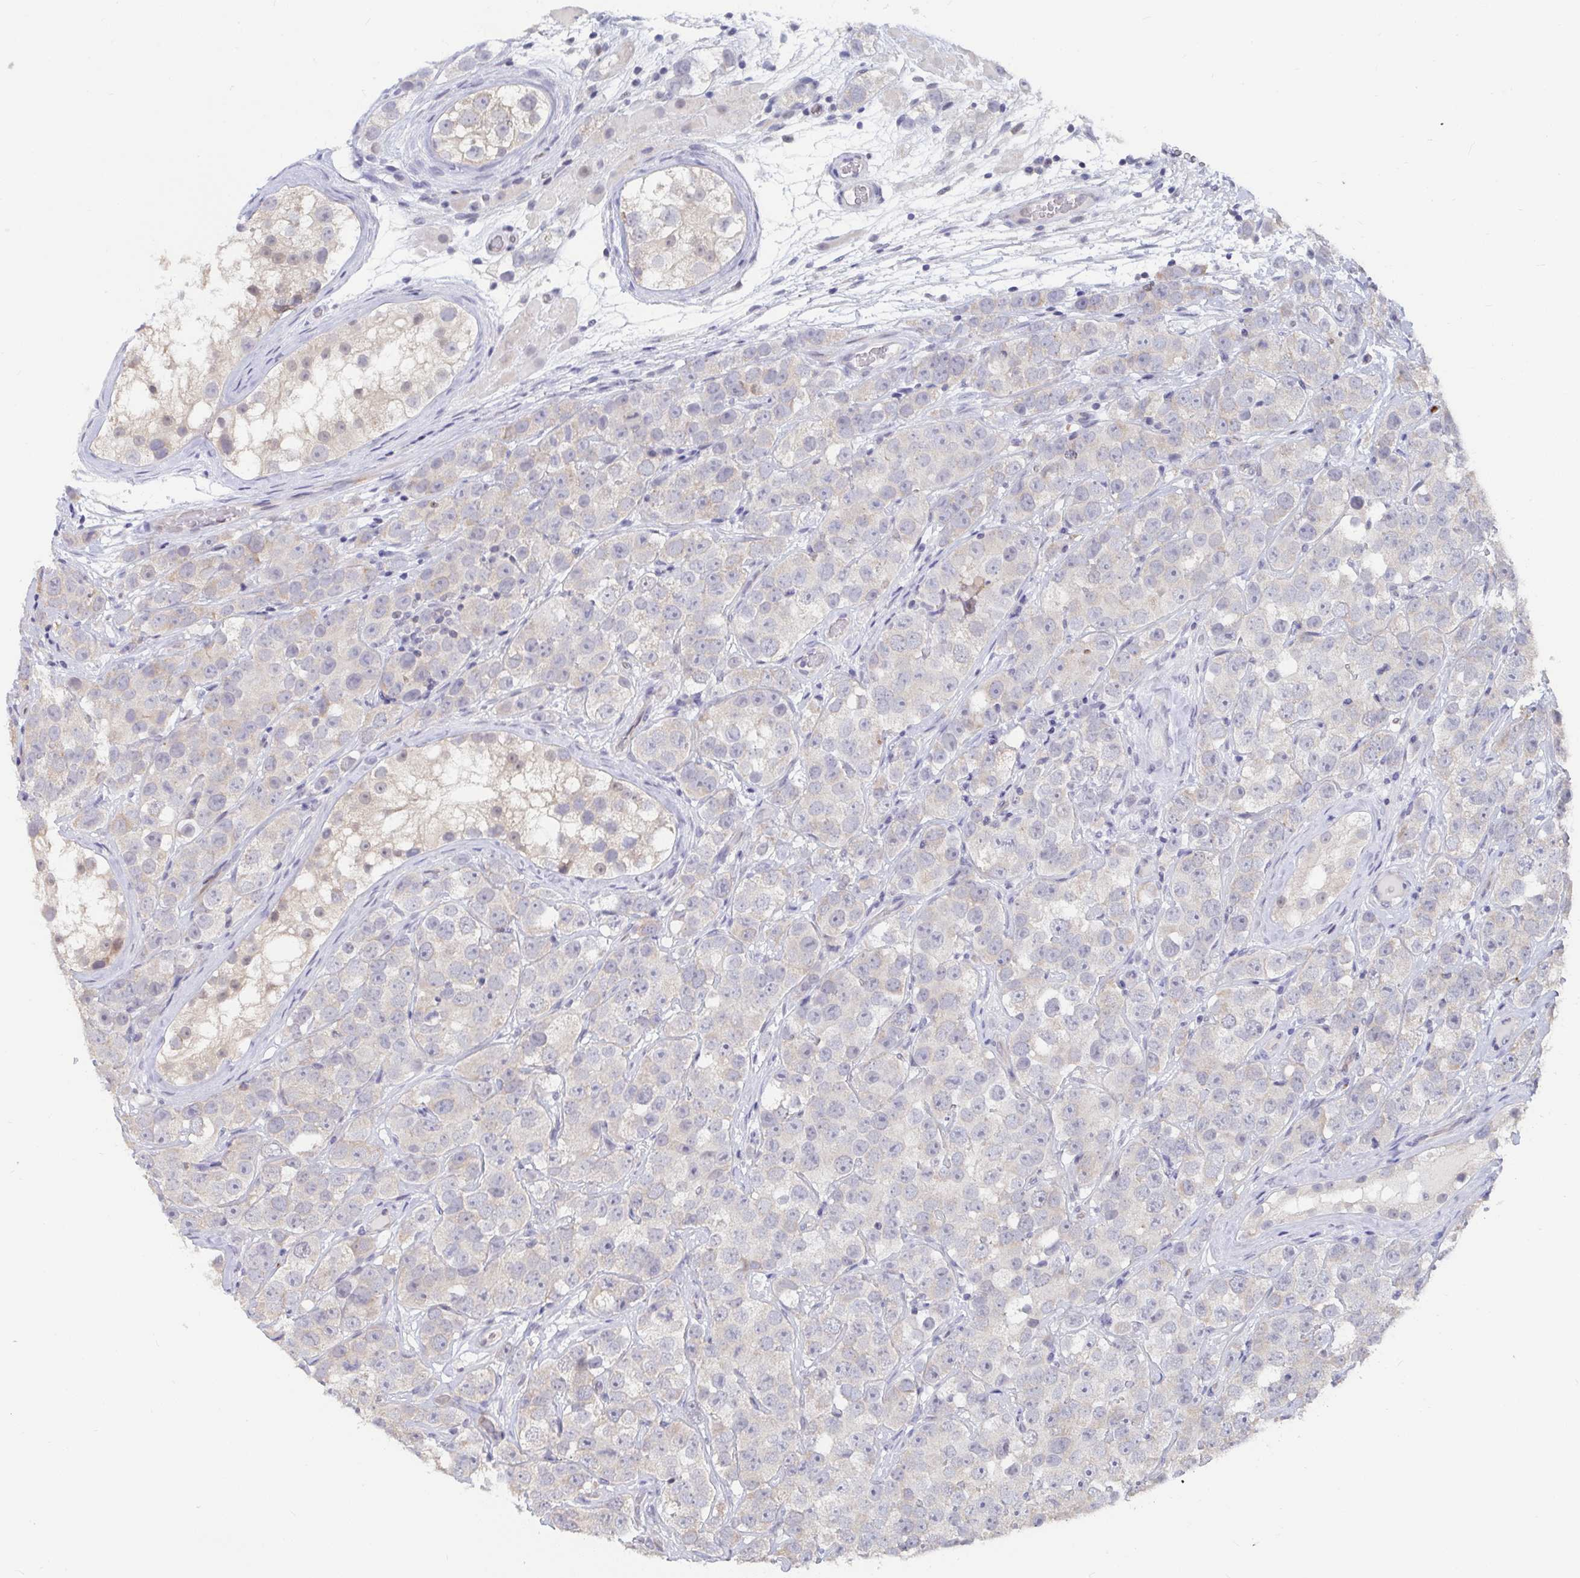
{"staining": {"intensity": "negative", "quantity": "none", "location": "none"}, "tissue": "testis cancer", "cell_type": "Tumor cells", "image_type": "cancer", "snomed": [{"axis": "morphology", "description": "Seminoma, NOS"}, {"axis": "topography", "description": "Testis"}], "caption": "The image displays no significant staining in tumor cells of testis cancer (seminoma).", "gene": "FAM156B", "patient": {"sex": "male", "age": 28}}